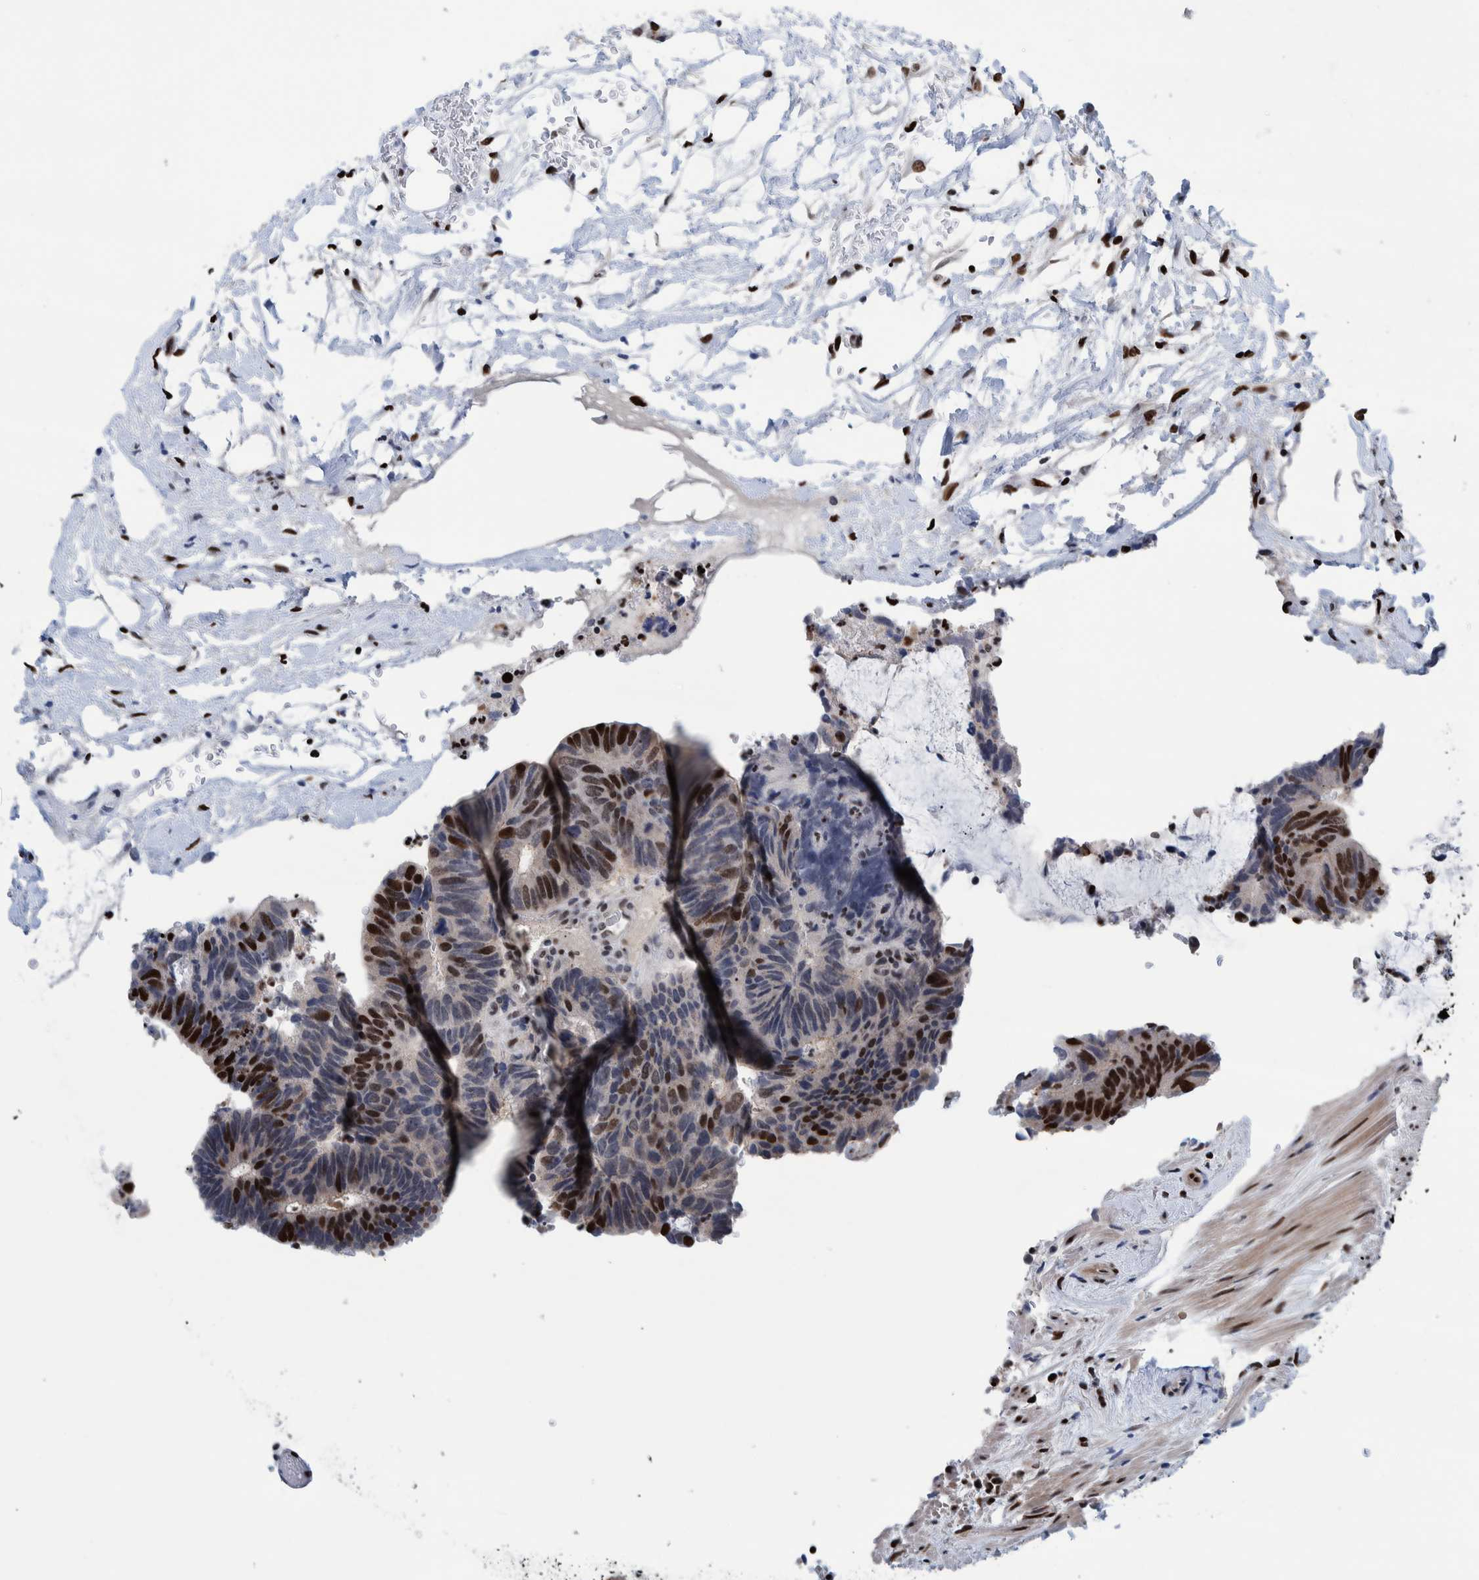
{"staining": {"intensity": "strong", "quantity": "25%-75%", "location": "cytoplasmic/membranous,nuclear"}, "tissue": "colorectal cancer", "cell_type": "Tumor cells", "image_type": "cancer", "snomed": [{"axis": "morphology", "description": "Adenocarcinoma, NOS"}, {"axis": "topography", "description": "Colon"}], "caption": "This micrograph reveals immunohistochemistry staining of human adenocarcinoma (colorectal), with high strong cytoplasmic/membranous and nuclear positivity in approximately 25%-75% of tumor cells.", "gene": "HEATR9", "patient": {"sex": "male", "age": 56}}